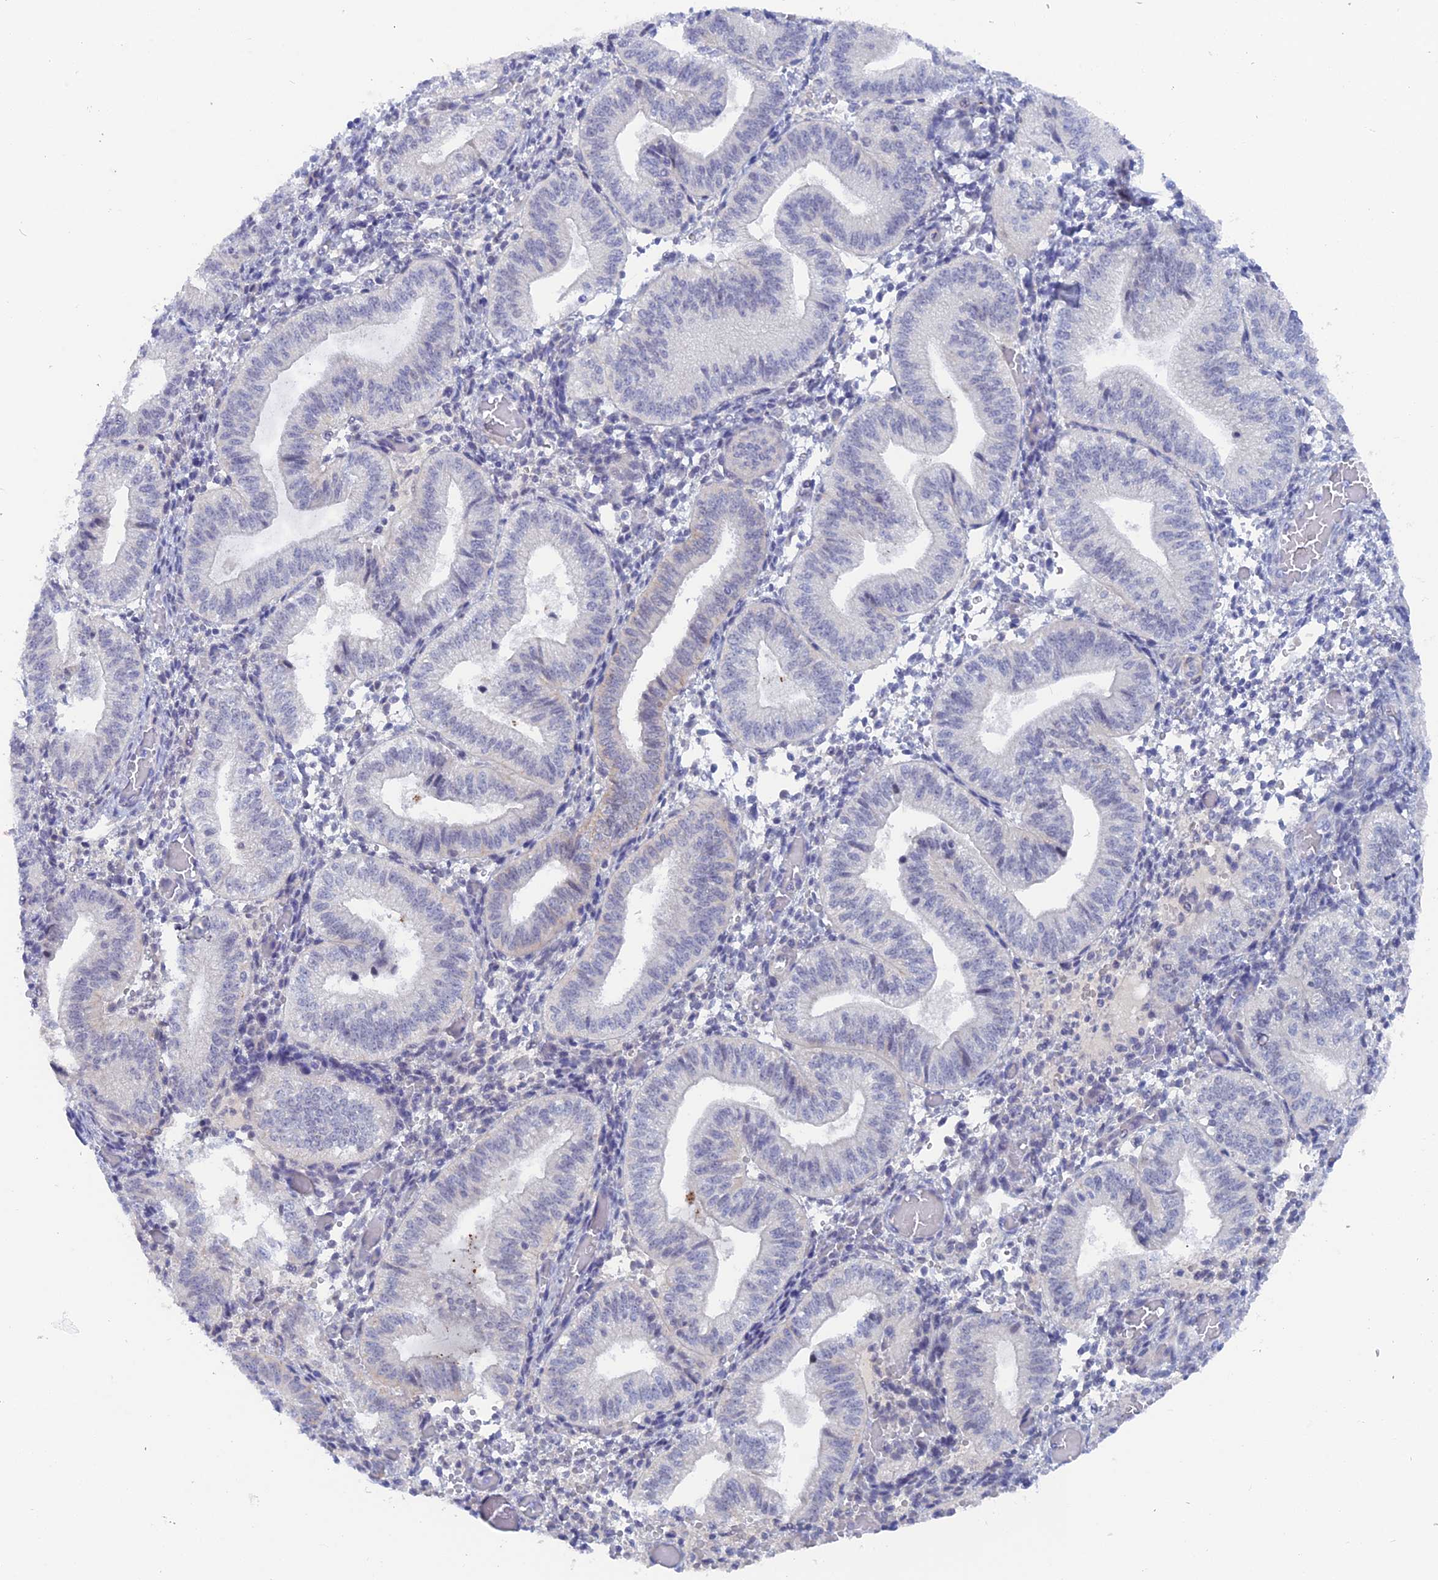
{"staining": {"intensity": "negative", "quantity": "none", "location": "none"}, "tissue": "endometrium", "cell_type": "Cells in endometrial stroma", "image_type": "normal", "snomed": [{"axis": "morphology", "description": "Normal tissue, NOS"}, {"axis": "topography", "description": "Endometrium"}], "caption": "Immunohistochemistry (IHC) histopathology image of normal endometrium: human endometrium stained with DAB (3,3'-diaminobenzidine) demonstrates no significant protein positivity in cells in endometrial stroma.", "gene": "DACT3", "patient": {"sex": "female", "age": 34}}